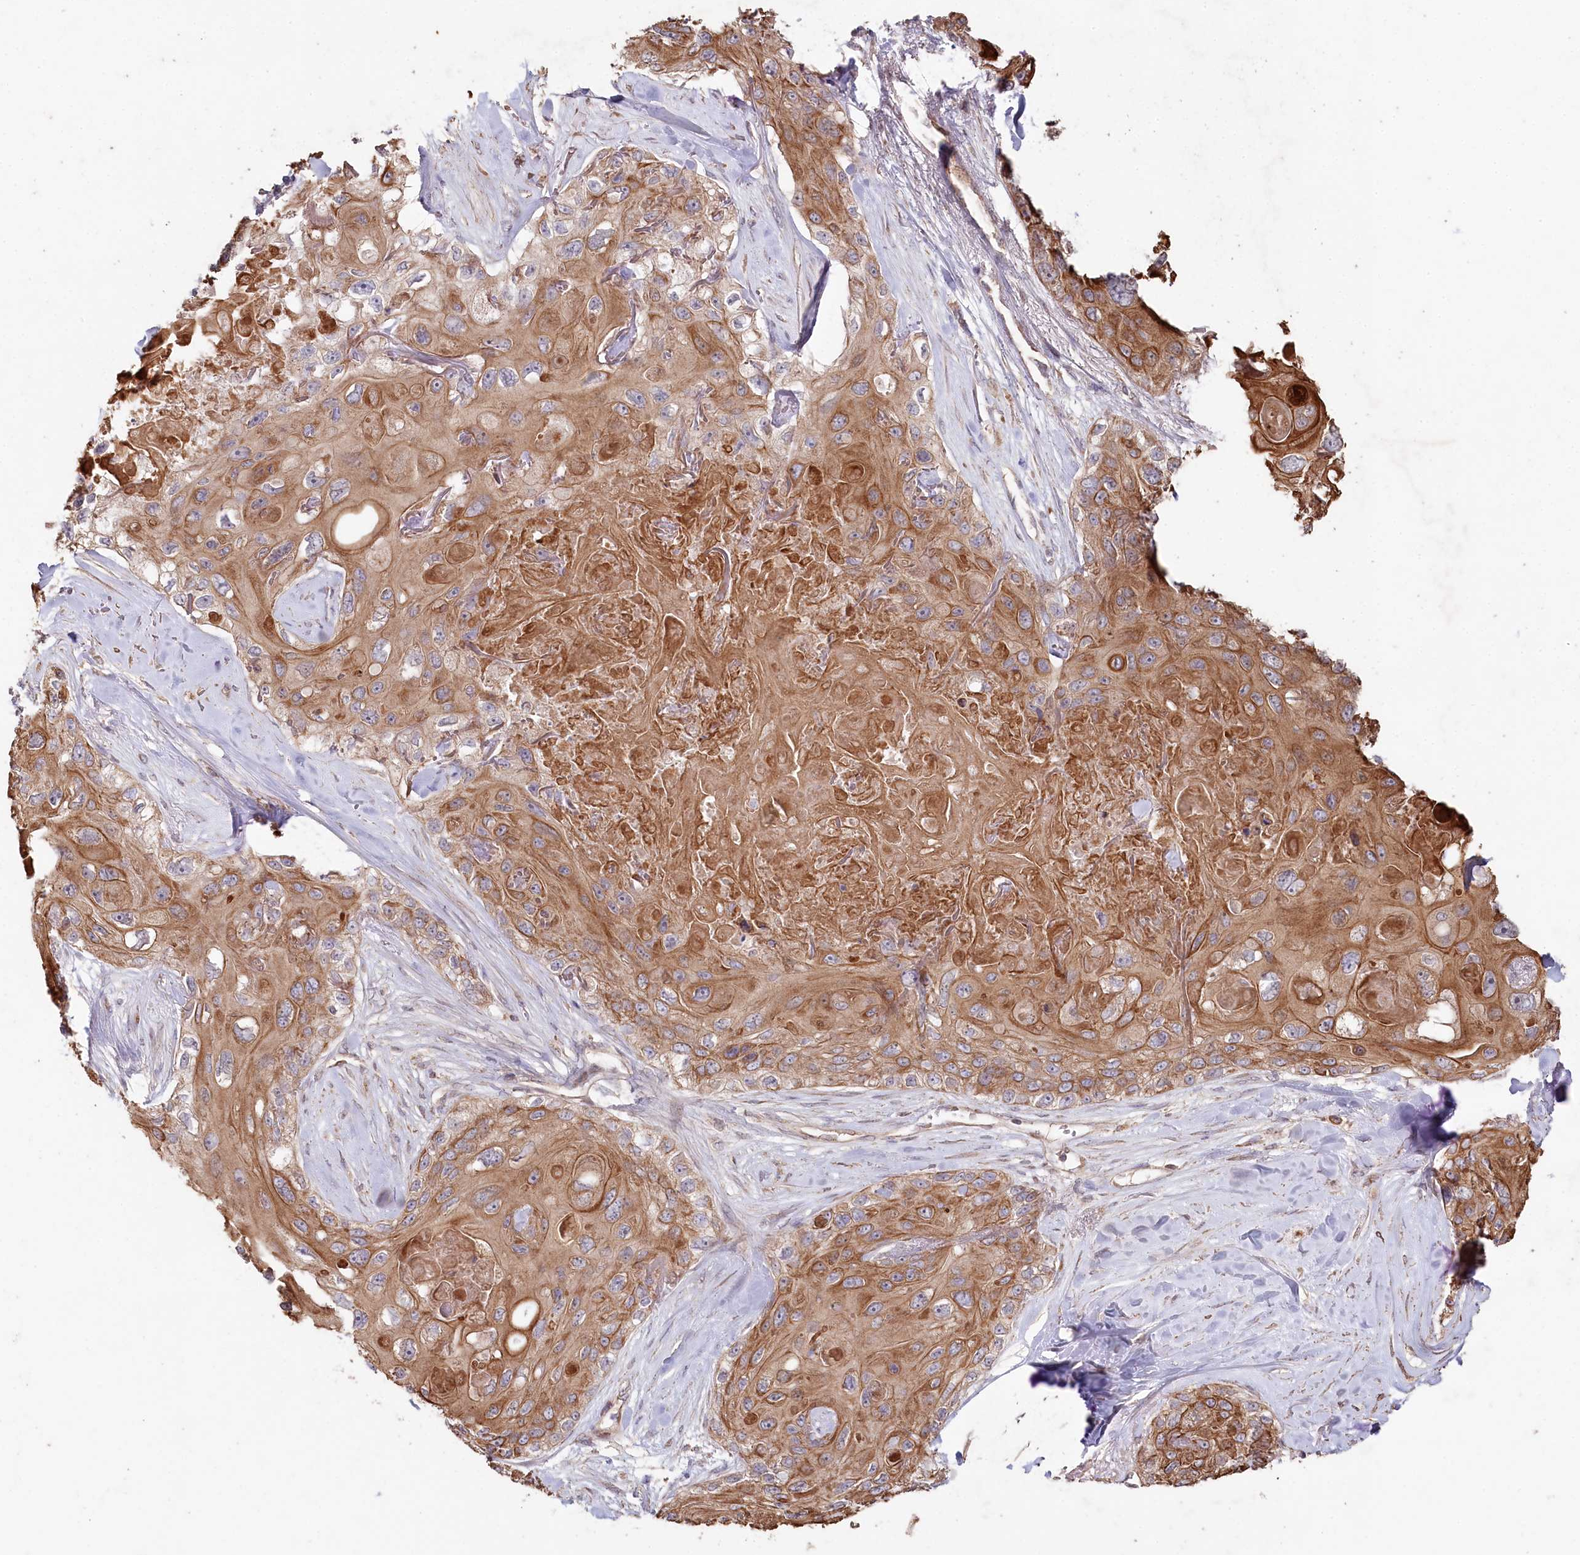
{"staining": {"intensity": "moderate", "quantity": ">75%", "location": "cytoplasmic/membranous"}, "tissue": "skin cancer", "cell_type": "Tumor cells", "image_type": "cancer", "snomed": [{"axis": "morphology", "description": "Normal tissue, NOS"}, {"axis": "morphology", "description": "Squamous cell carcinoma, NOS"}, {"axis": "topography", "description": "Skin"}], "caption": "Brown immunohistochemical staining in squamous cell carcinoma (skin) demonstrates moderate cytoplasmic/membranous positivity in about >75% of tumor cells.", "gene": "HAL", "patient": {"sex": "male", "age": 72}}